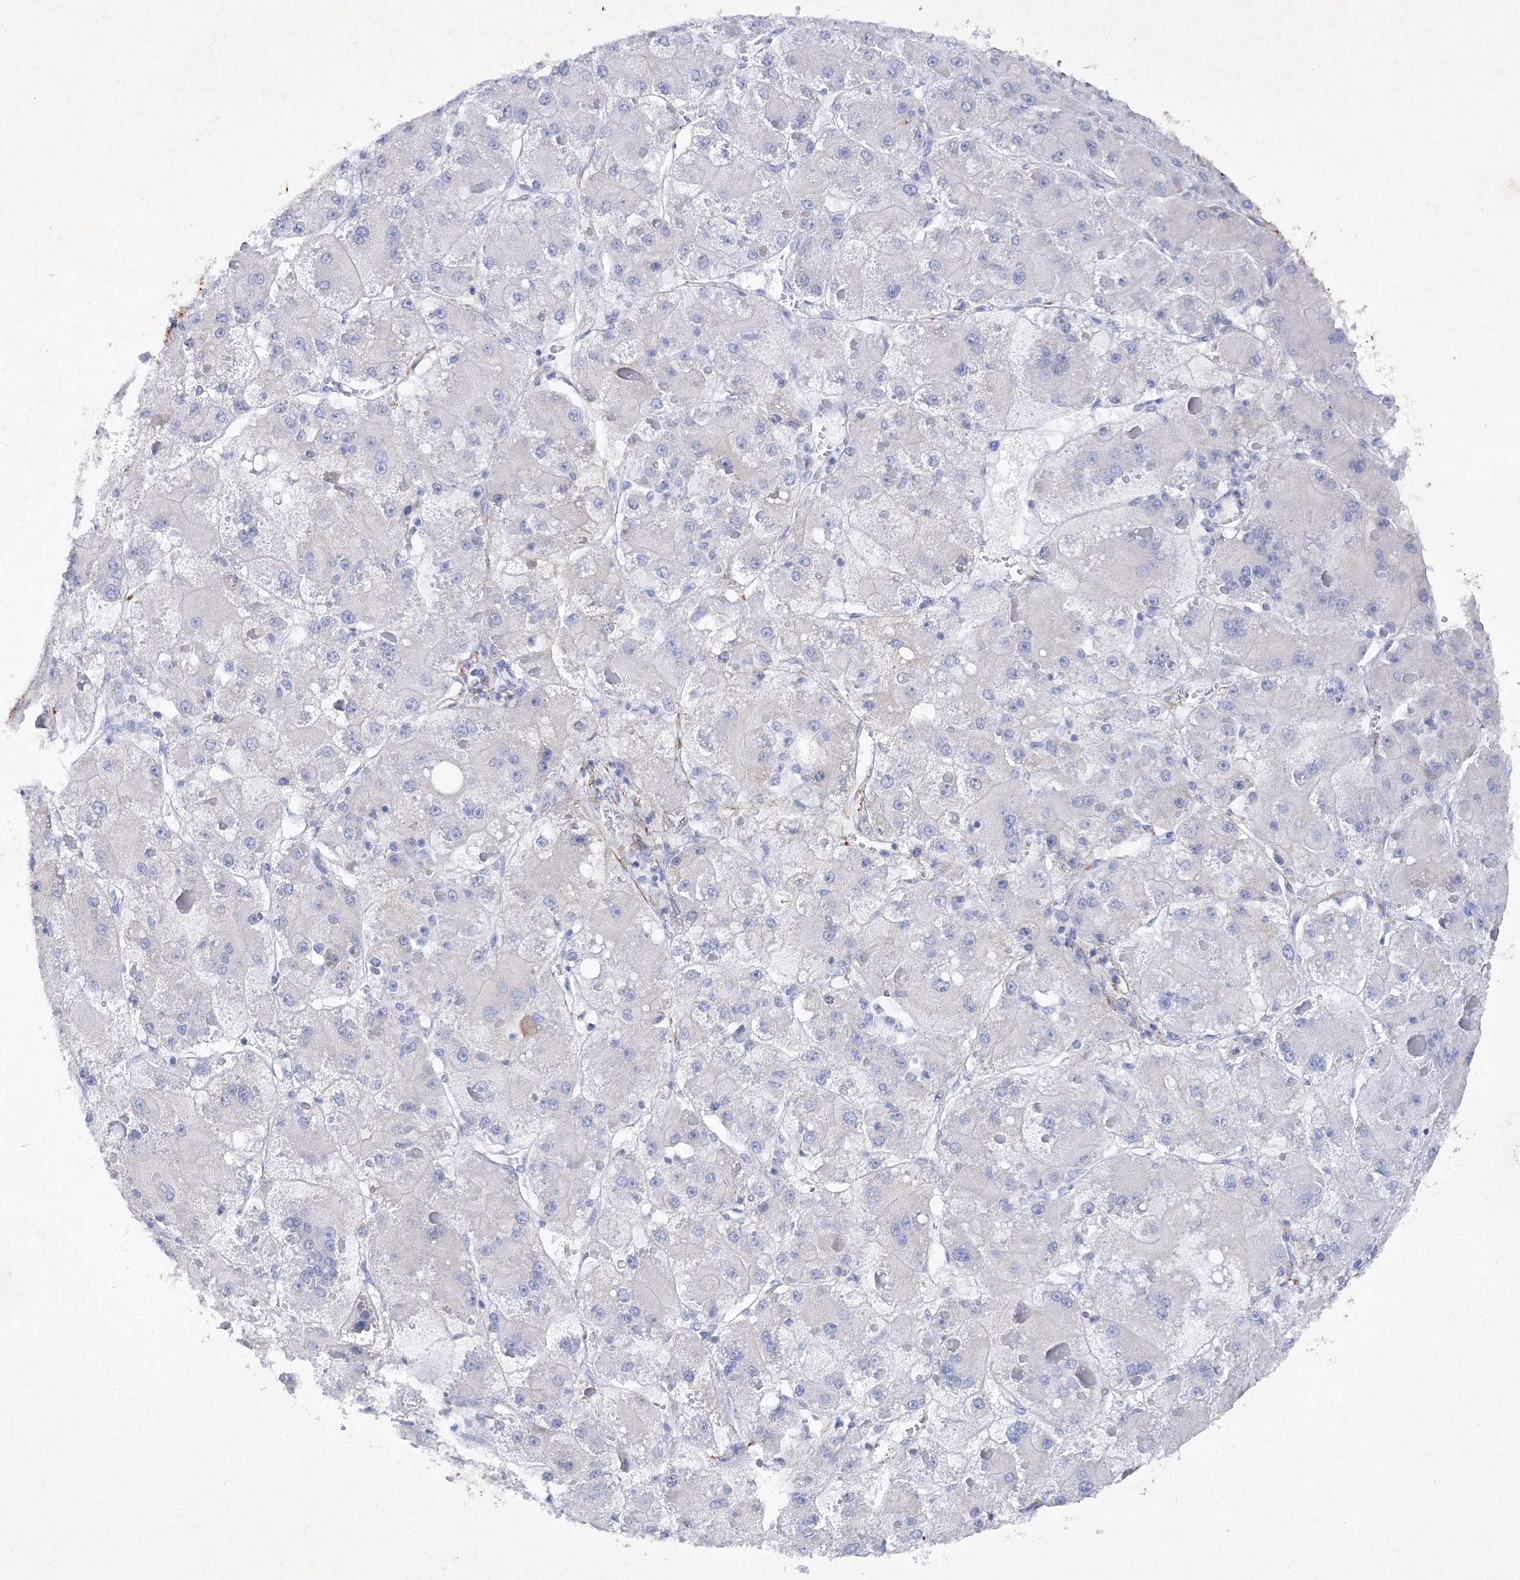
{"staining": {"intensity": "negative", "quantity": "none", "location": "none"}, "tissue": "liver cancer", "cell_type": "Tumor cells", "image_type": "cancer", "snomed": [{"axis": "morphology", "description": "Carcinoma, Hepatocellular, NOS"}, {"axis": "topography", "description": "Liver"}], "caption": "This is an immunohistochemistry image of liver cancer. There is no staining in tumor cells.", "gene": "RTN2", "patient": {"sex": "female", "age": 73}}